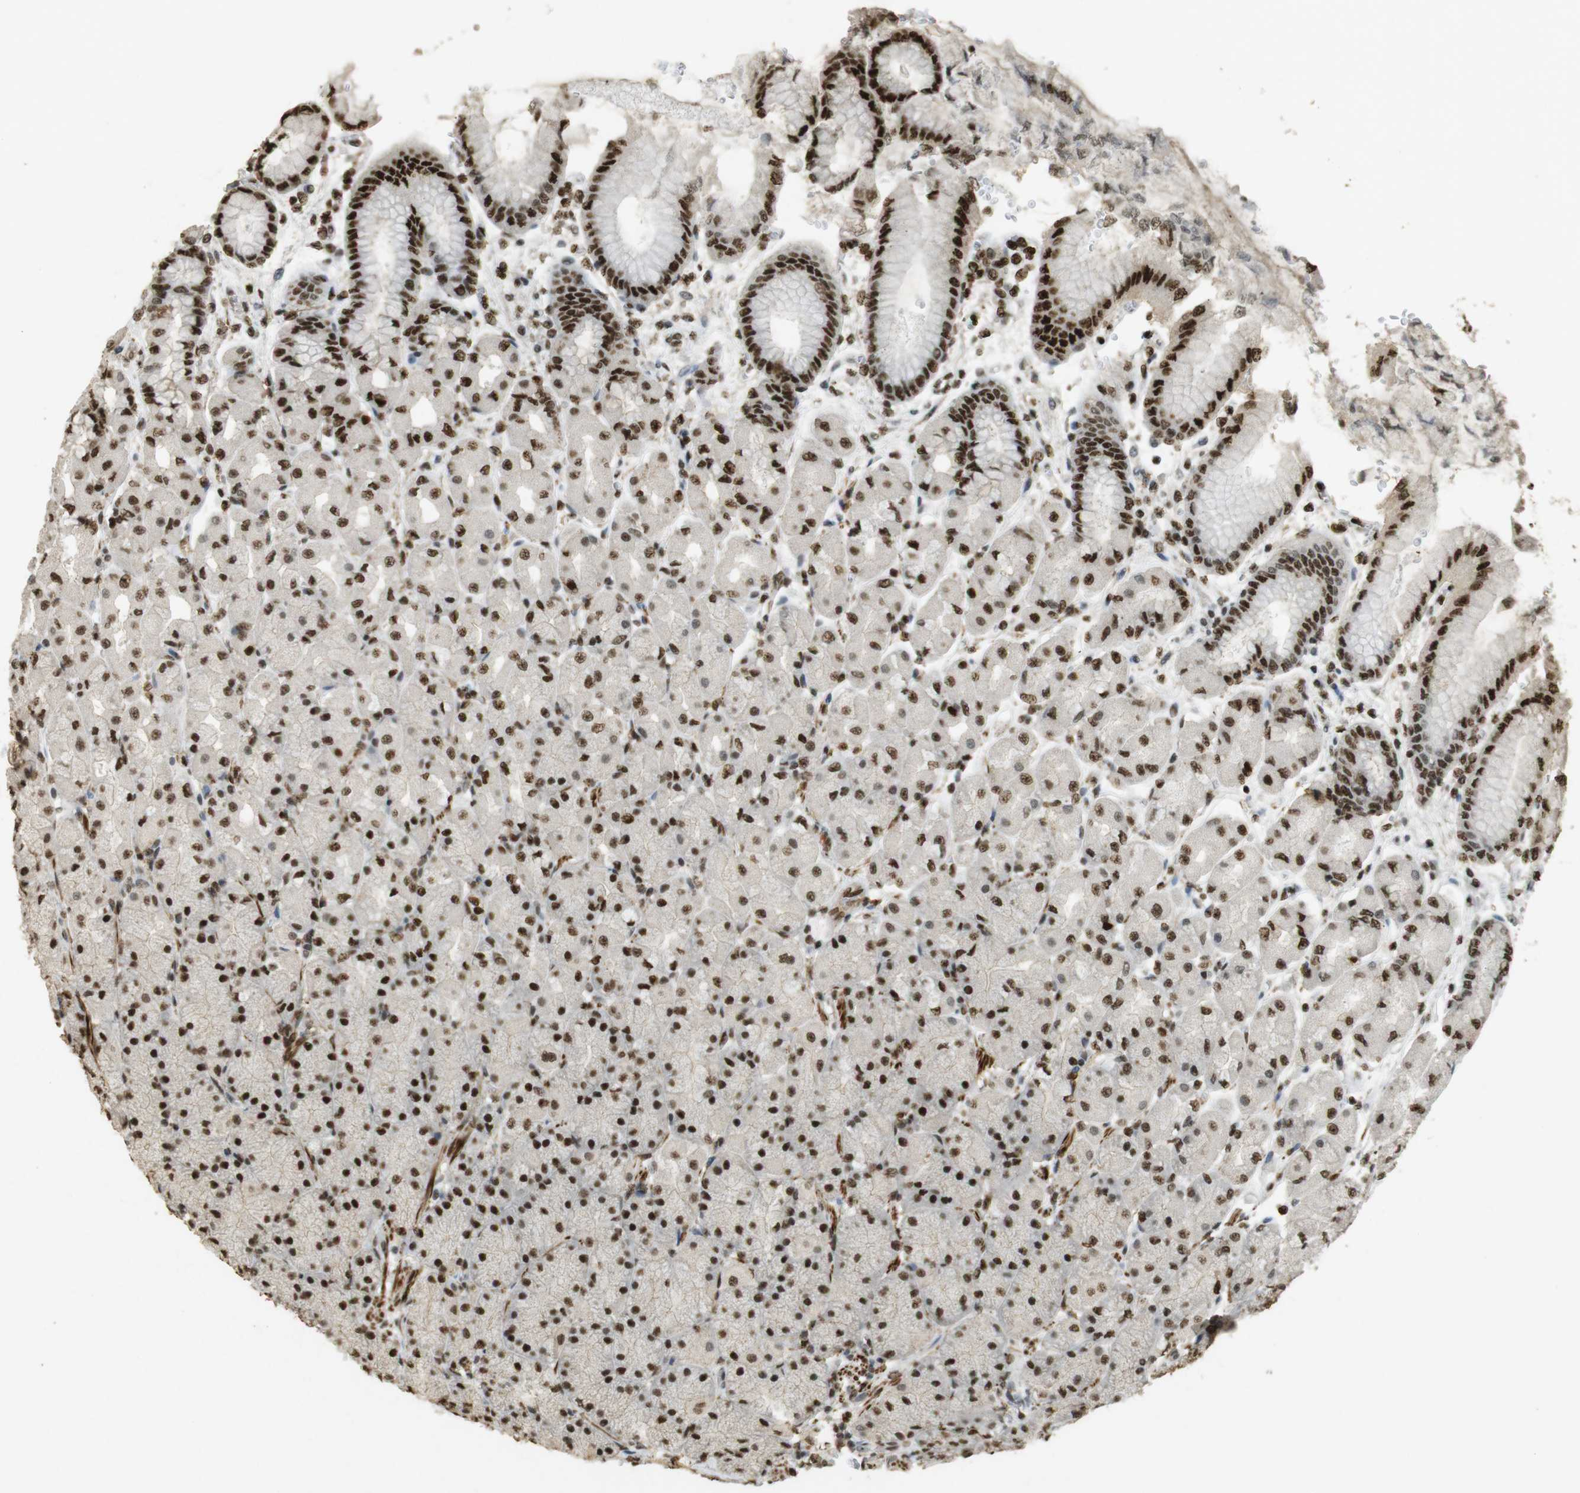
{"staining": {"intensity": "strong", "quantity": ">75%", "location": "nuclear"}, "tissue": "stomach", "cell_type": "Glandular cells", "image_type": "normal", "snomed": [{"axis": "morphology", "description": "Normal tissue, NOS"}, {"axis": "topography", "description": "Stomach, upper"}], "caption": "Immunohistochemistry of normal human stomach demonstrates high levels of strong nuclear expression in about >75% of glandular cells.", "gene": "GATA4", "patient": {"sex": "female", "age": 56}}